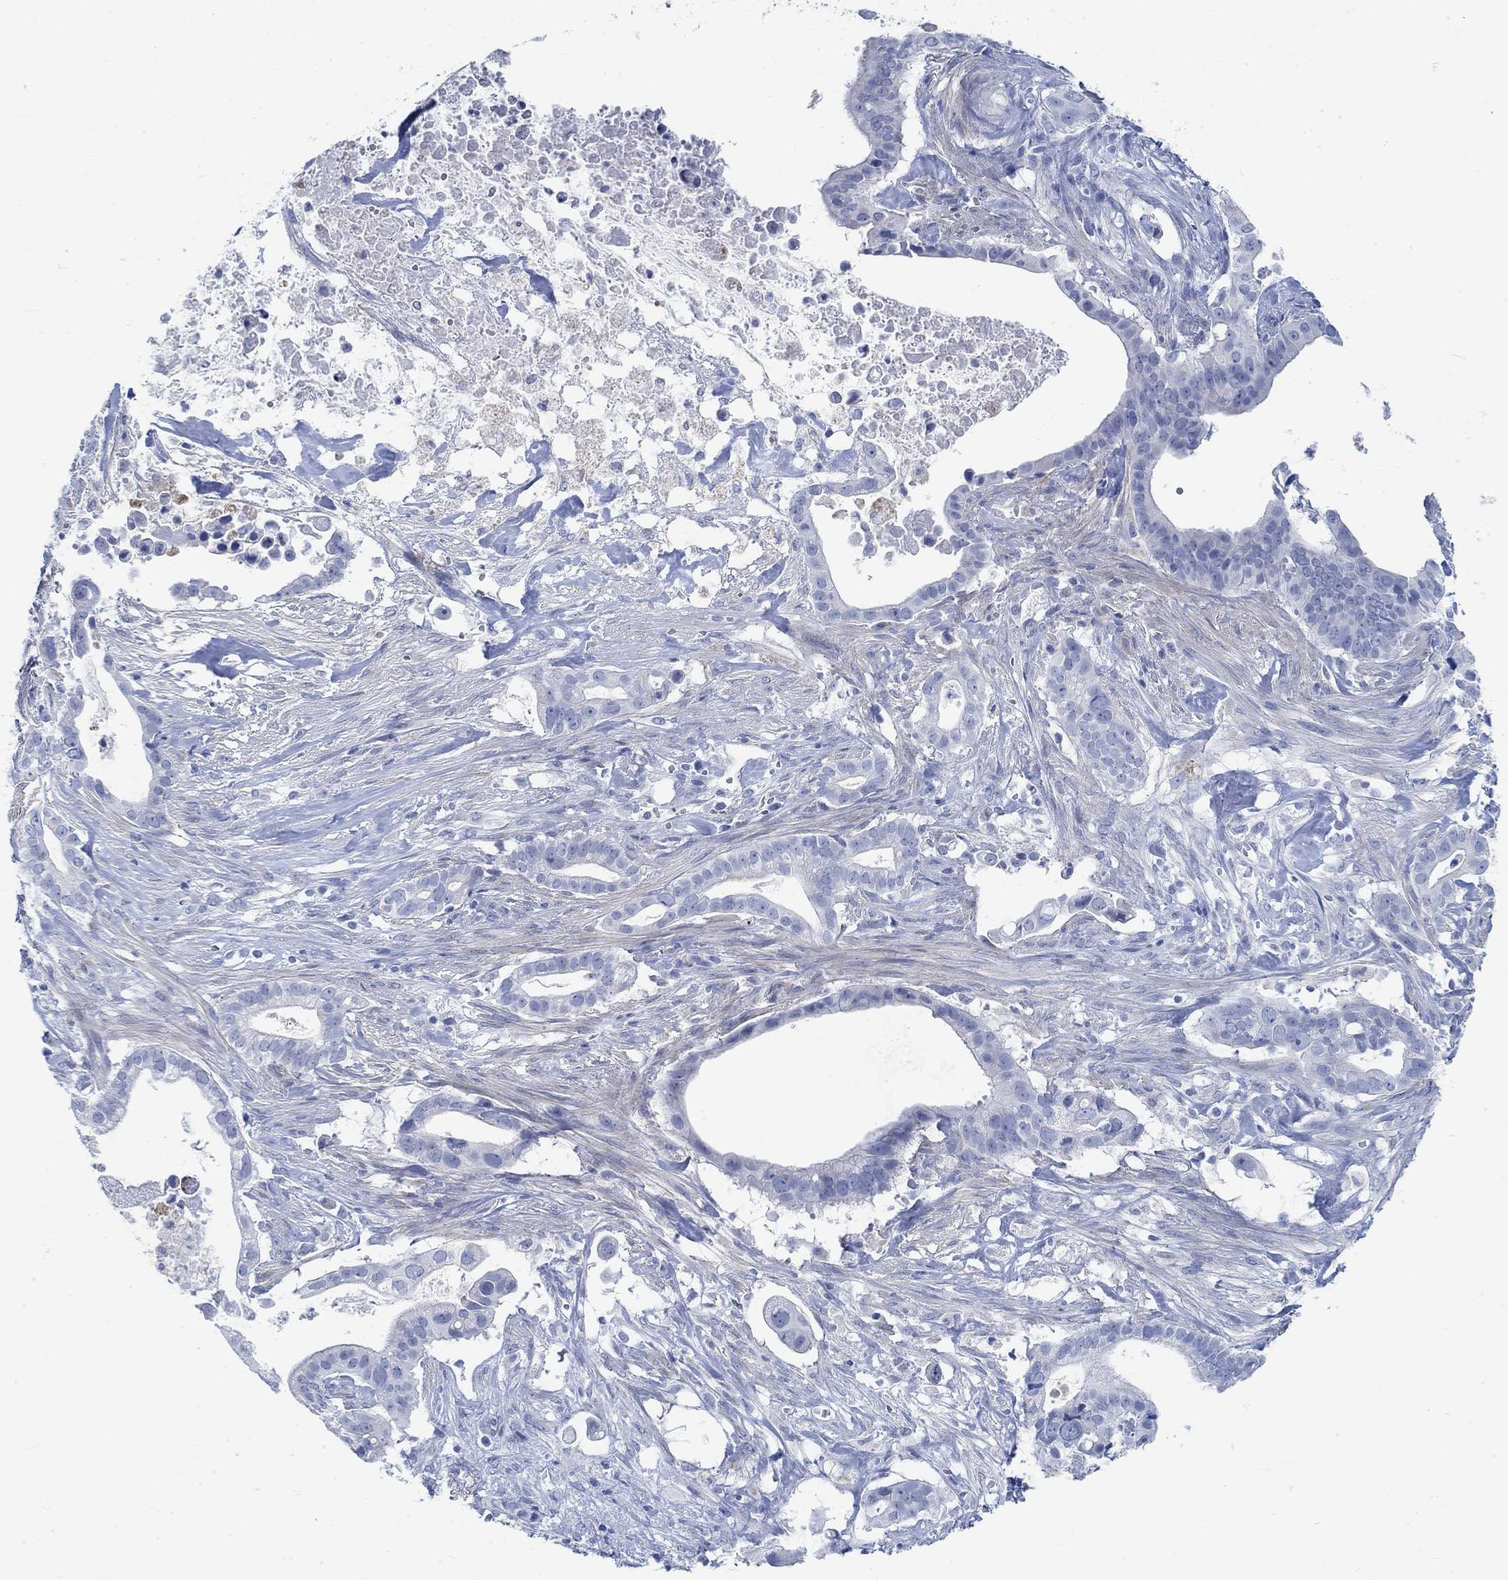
{"staining": {"intensity": "negative", "quantity": "none", "location": "none"}, "tissue": "pancreatic cancer", "cell_type": "Tumor cells", "image_type": "cancer", "snomed": [{"axis": "morphology", "description": "Adenocarcinoma, NOS"}, {"axis": "topography", "description": "Pancreas"}], "caption": "This image is of pancreatic cancer (adenocarcinoma) stained with immunohistochemistry to label a protein in brown with the nuclei are counter-stained blue. There is no staining in tumor cells.", "gene": "RBM20", "patient": {"sex": "male", "age": 61}}